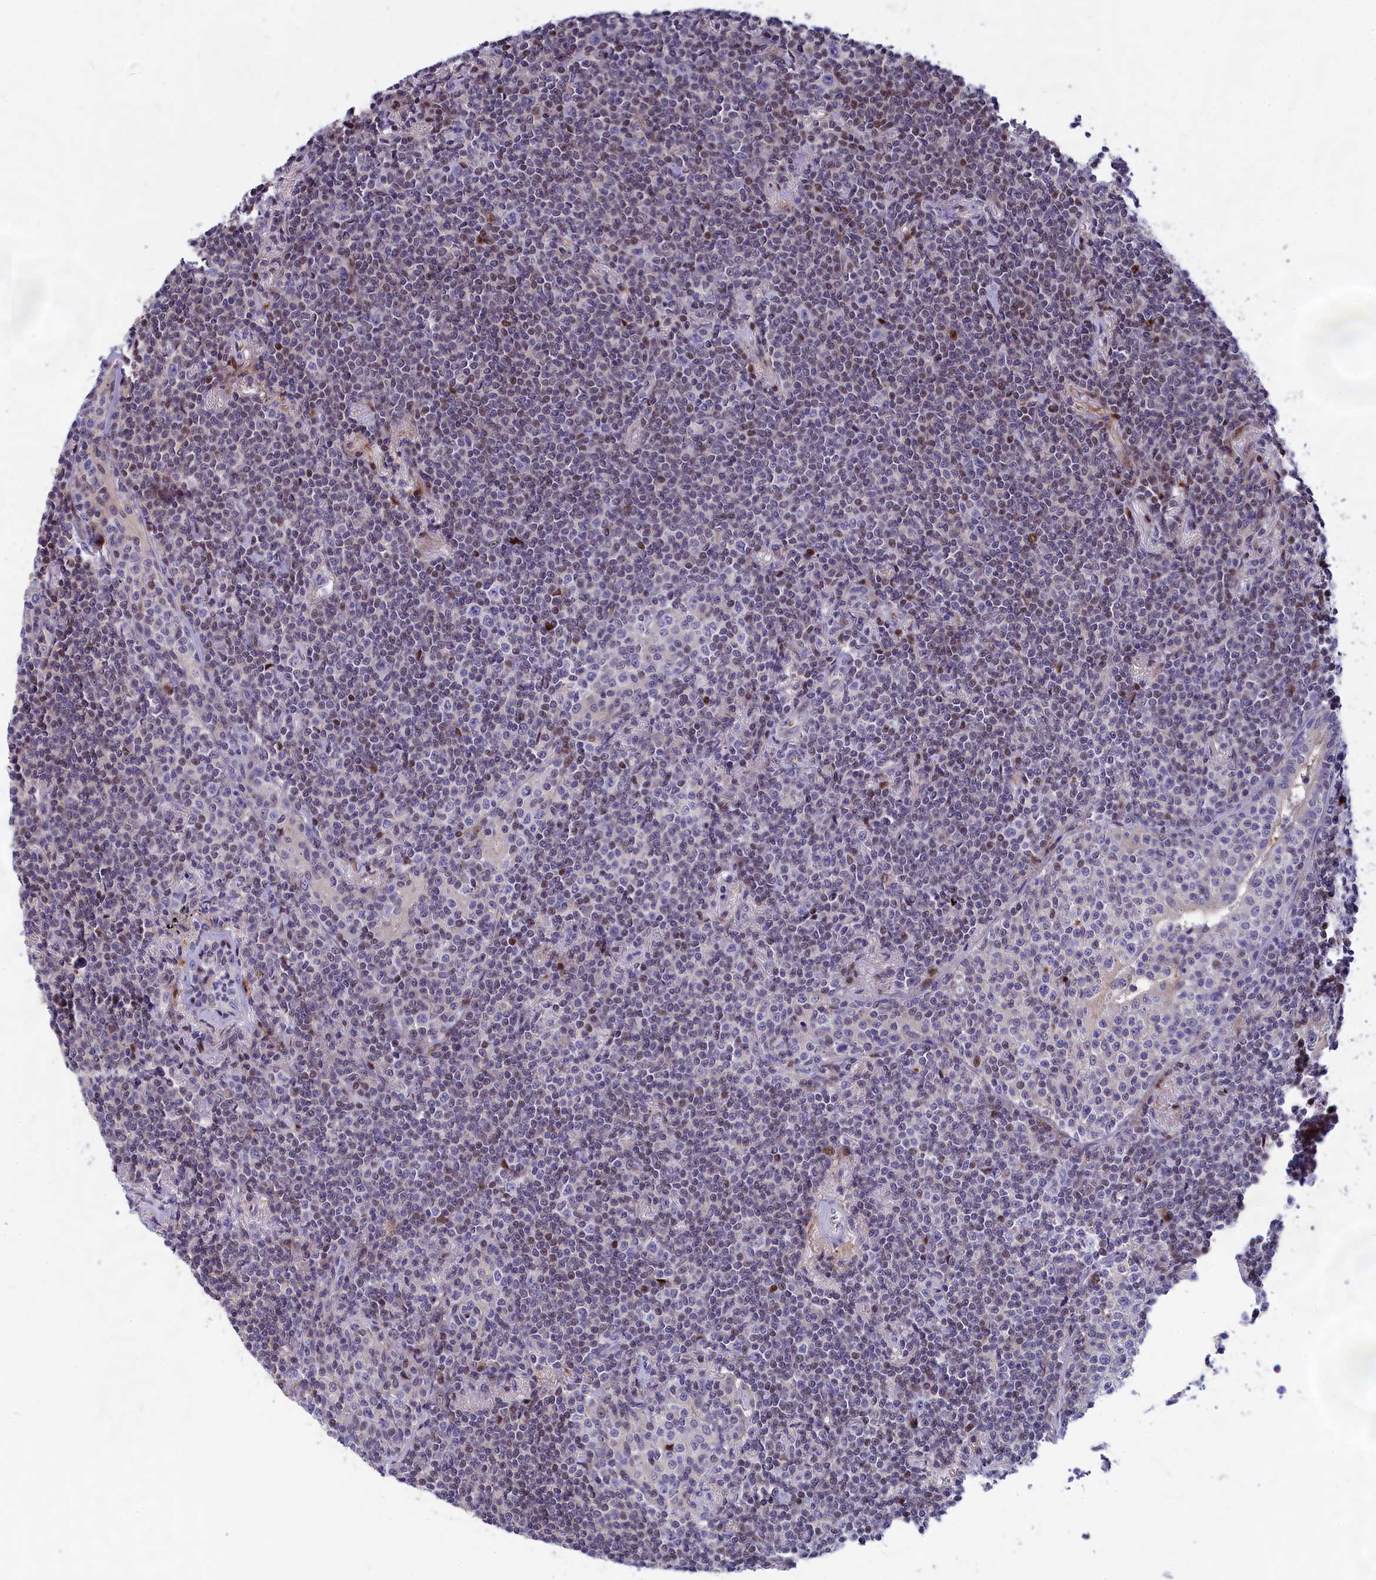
{"staining": {"intensity": "negative", "quantity": "none", "location": "none"}, "tissue": "lymphoma", "cell_type": "Tumor cells", "image_type": "cancer", "snomed": [{"axis": "morphology", "description": "Malignant lymphoma, non-Hodgkin's type, Low grade"}, {"axis": "topography", "description": "Lung"}], "caption": "This photomicrograph is of low-grade malignant lymphoma, non-Hodgkin's type stained with immunohistochemistry to label a protein in brown with the nuclei are counter-stained blue. There is no expression in tumor cells.", "gene": "NKPD1", "patient": {"sex": "female", "age": 71}}